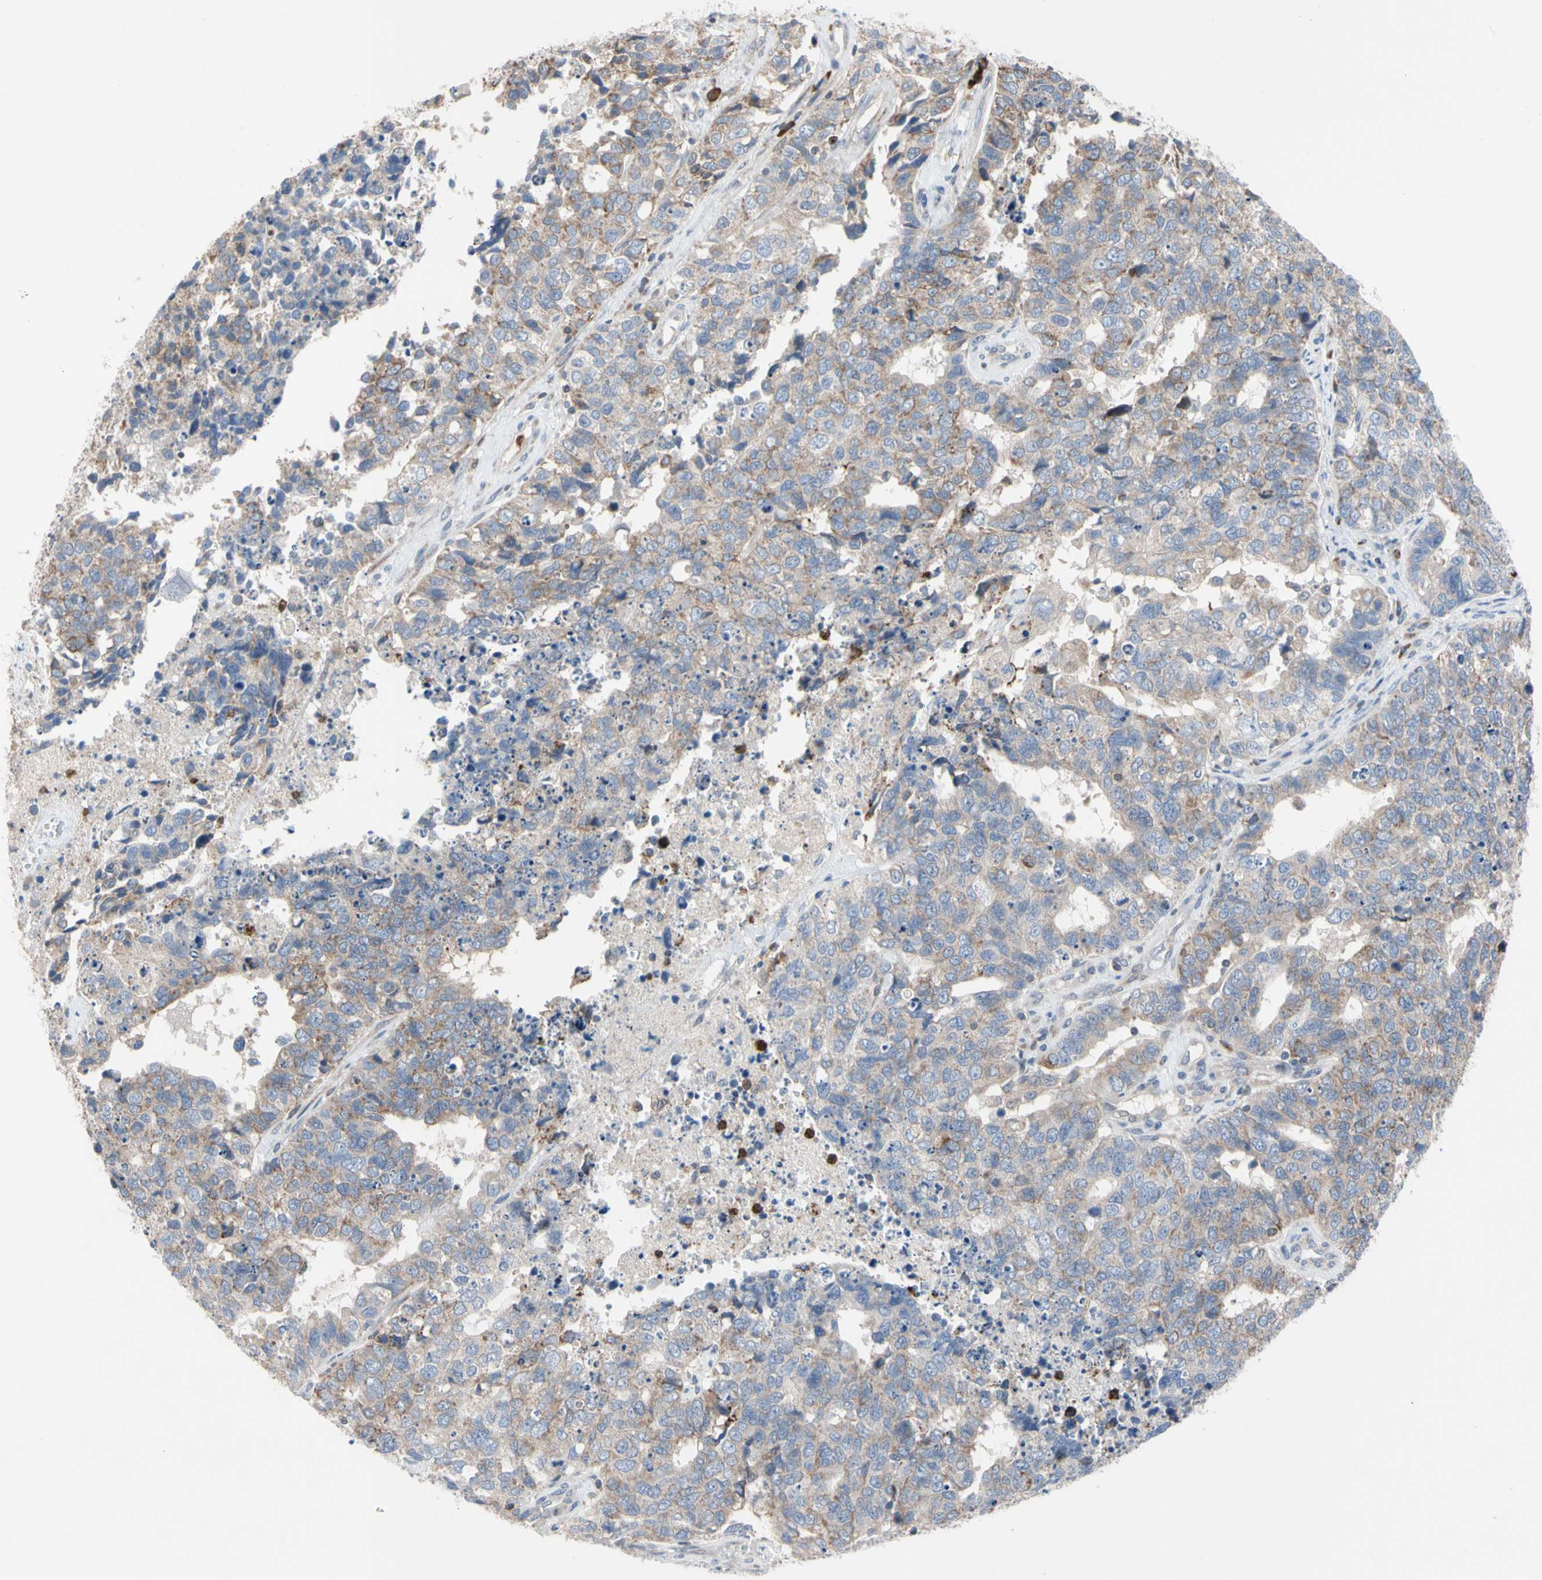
{"staining": {"intensity": "weak", "quantity": ">75%", "location": "cytoplasmic/membranous"}, "tissue": "cervical cancer", "cell_type": "Tumor cells", "image_type": "cancer", "snomed": [{"axis": "morphology", "description": "Squamous cell carcinoma, NOS"}, {"axis": "topography", "description": "Cervix"}], "caption": "Tumor cells reveal low levels of weak cytoplasmic/membranous positivity in approximately >75% of cells in human squamous cell carcinoma (cervical).", "gene": "MCL1", "patient": {"sex": "female", "age": 63}}